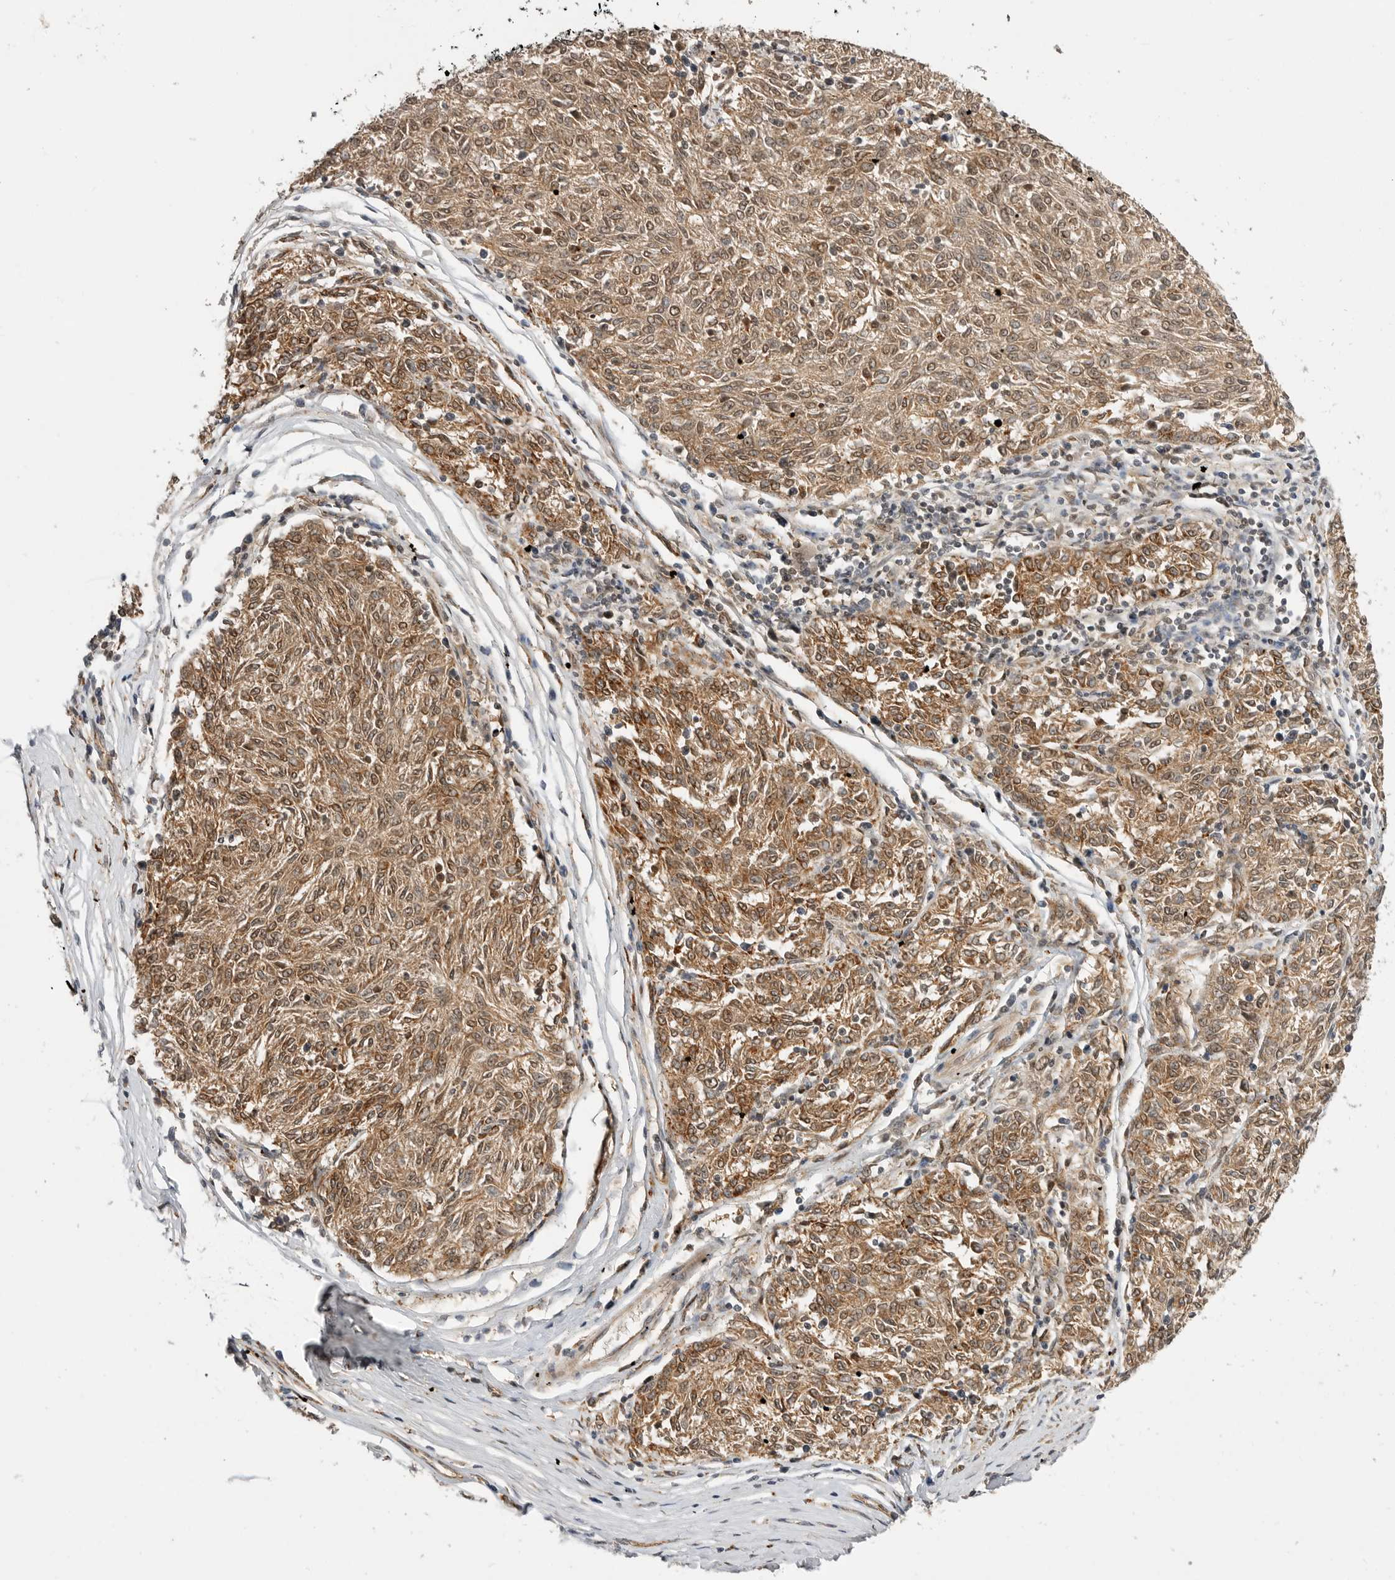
{"staining": {"intensity": "moderate", "quantity": ">75%", "location": "cytoplasmic/membranous,nuclear"}, "tissue": "melanoma", "cell_type": "Tumor cells", "image_type": "cancer", "snomed": [{"axis": "morphology", "description": "Malignant melanoma, NOS"}, {"axis": "topography", "description": "Skin"}], "caption": "IHC (DAB (3,3'-diaminobenzidine)) staining of human melanoma shows moderate cytoplasmic/membranous and nuclear protein staining in about >75% of tumor cells.", "gene": "CSNK1G3", "patient": {"sex": "female", "age": 72}}